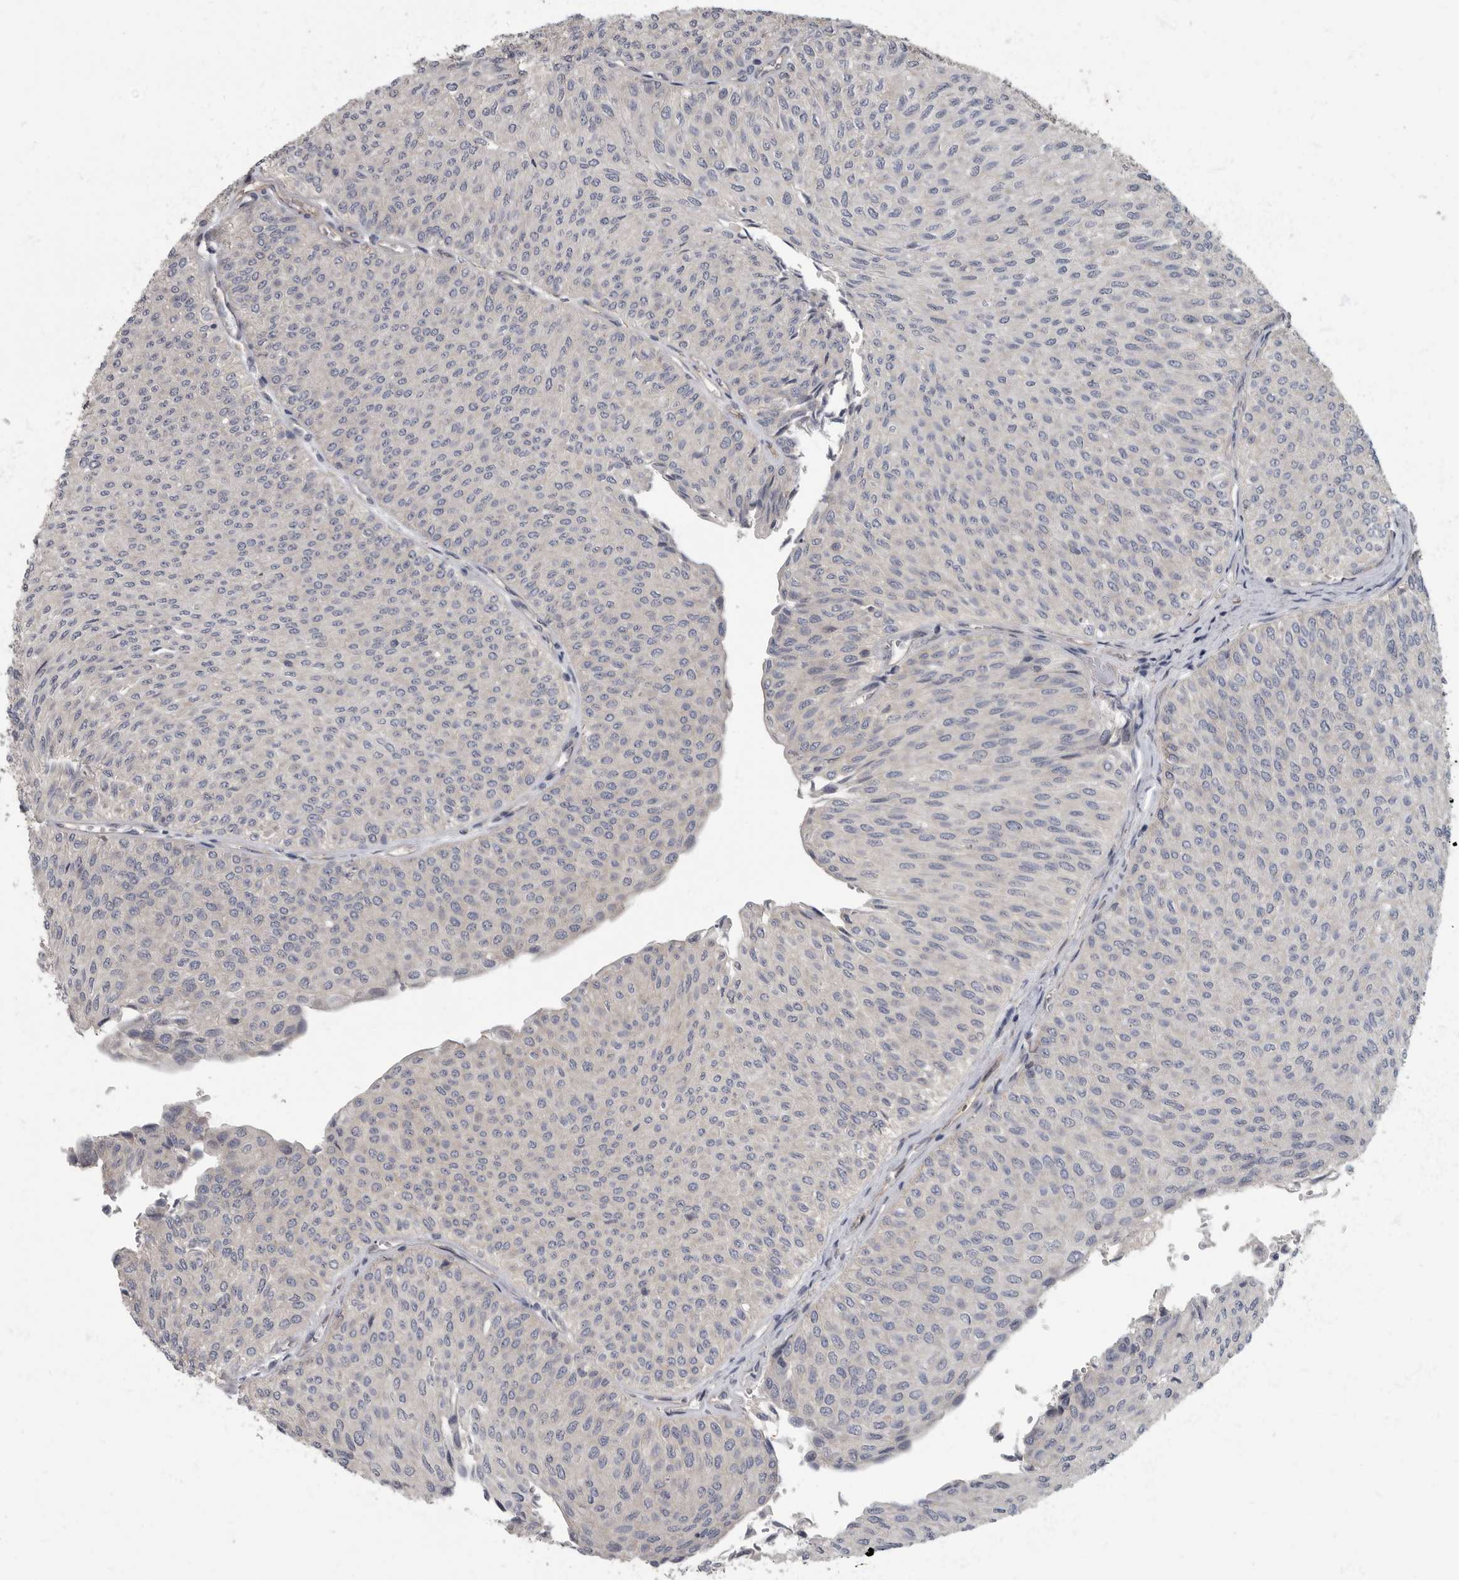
{"staining": {"intensity": "negative", "quantity": "none", "location": "none"}, "tissue": "urothelial cancer", "cell_type": "Tumor cells", "image_type": "cancer", "snomed": [{"axis": "morphology", "description": "Urothelial carcinoma, Low grade"}, {"axis": "topography", "description": "Urinary bladder"}], "caption": "Immunohistochemistry image of neoplastic tissue: human low-grade urothelial carcinoma stained with DAB exhibits no significant protein staining in tumor cells. (Stains: DAB IHC with hematoxylin counter stain, Microscopy: brightfield microscopy at high magnification).", "gene": "PDK1", "patient": {"sex": "male", "age": 78}}